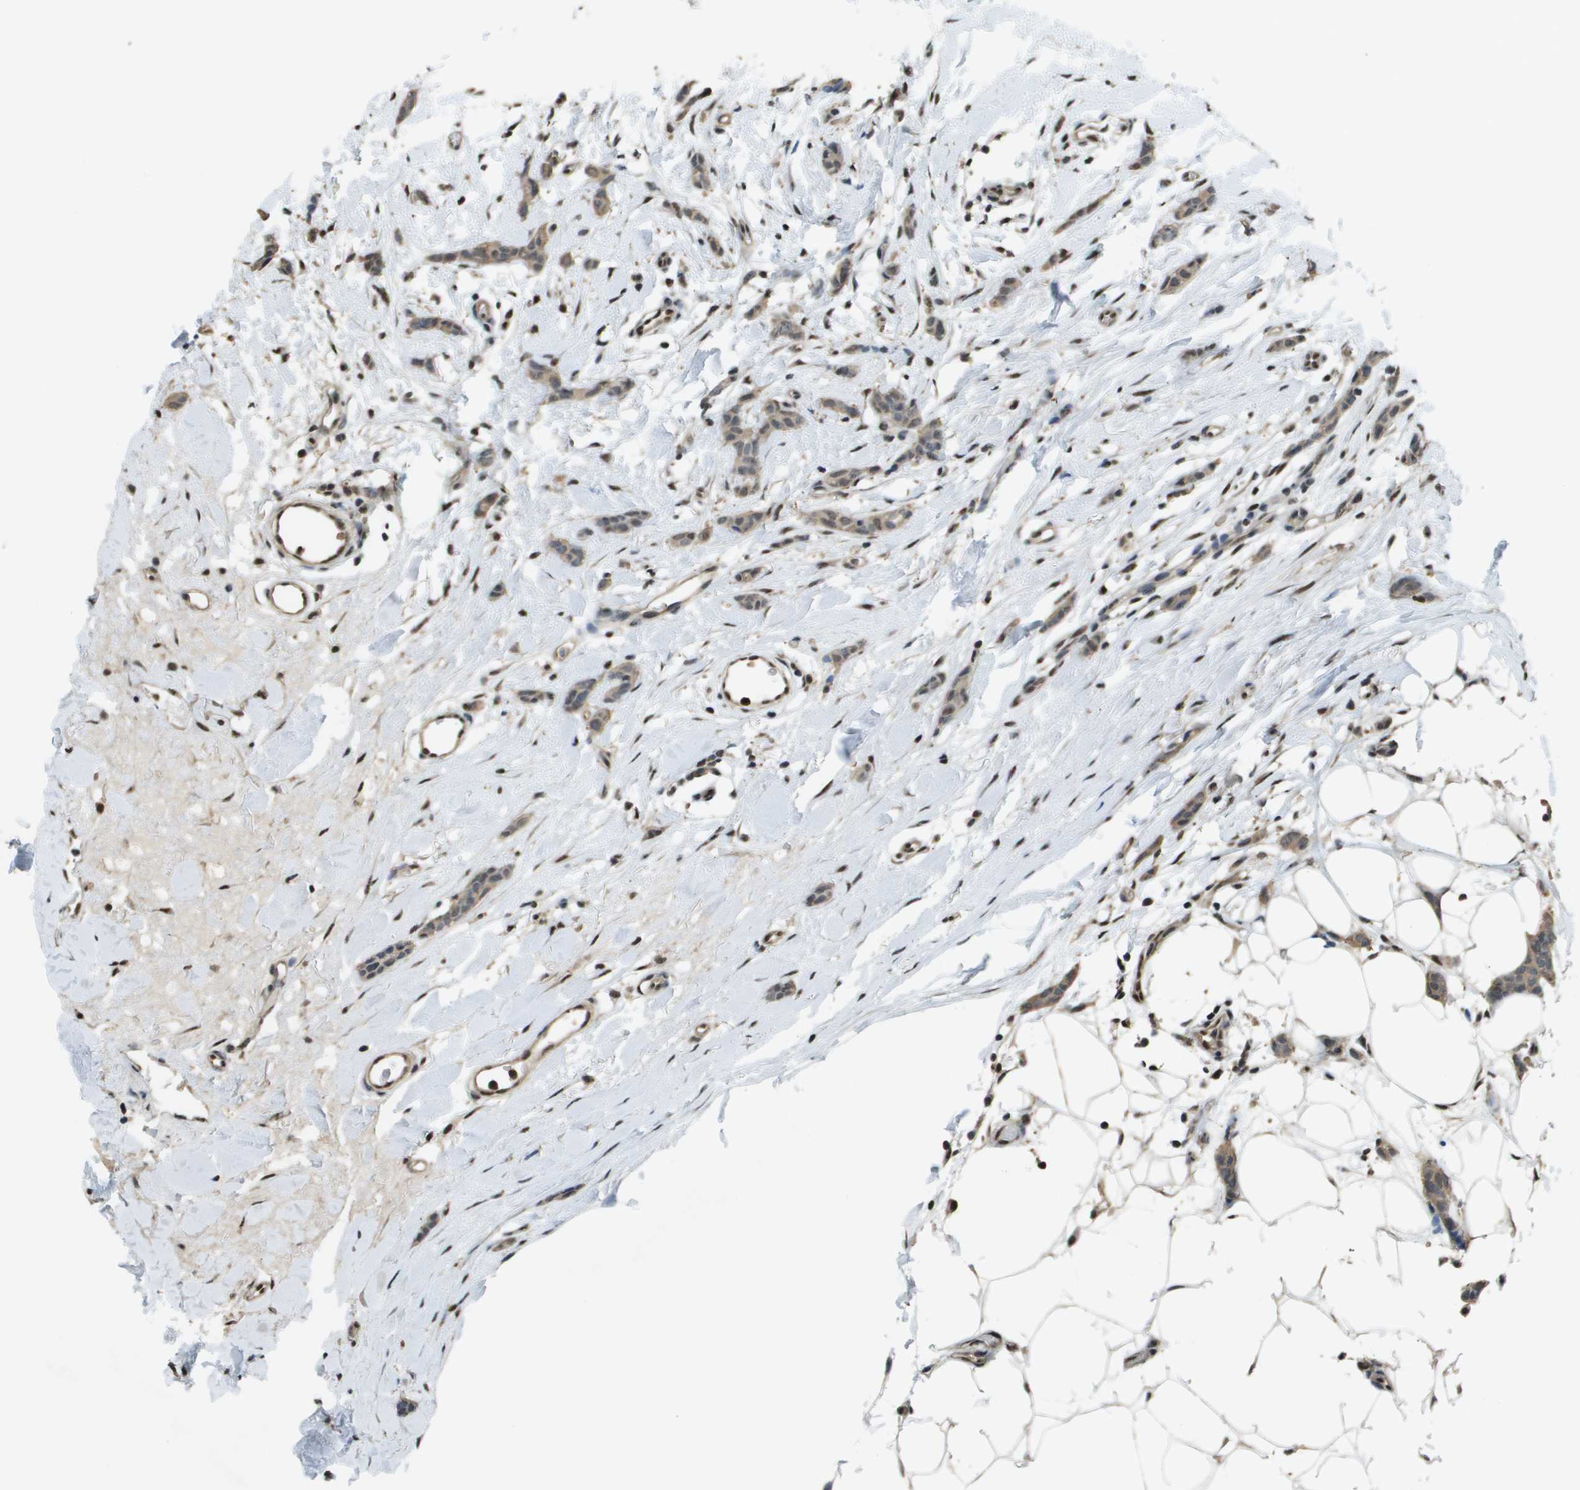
{"staining": {"intensity": "weak", "quantity": ">75%", "location": "cytoplasmic/membranous,nuclear"}, "tissue": "breast cancer", "cell_type": "Tumor cells", "image_type": "cancer", "snomed": [{"axis": "morphology", "description": "Lobular carcinoma"}, {"axis": "topography", "description": "Skin"}, {"axis": "topography", "description": "Breast"}], "caption": "Breast cancer stained with a brown dye demonstrates weak cytoplasmic/membranous and nuclear positive staining in about >75% of tumor cells.", "gene": "SP100", "patient": {"sex": "female", "age": 46}}